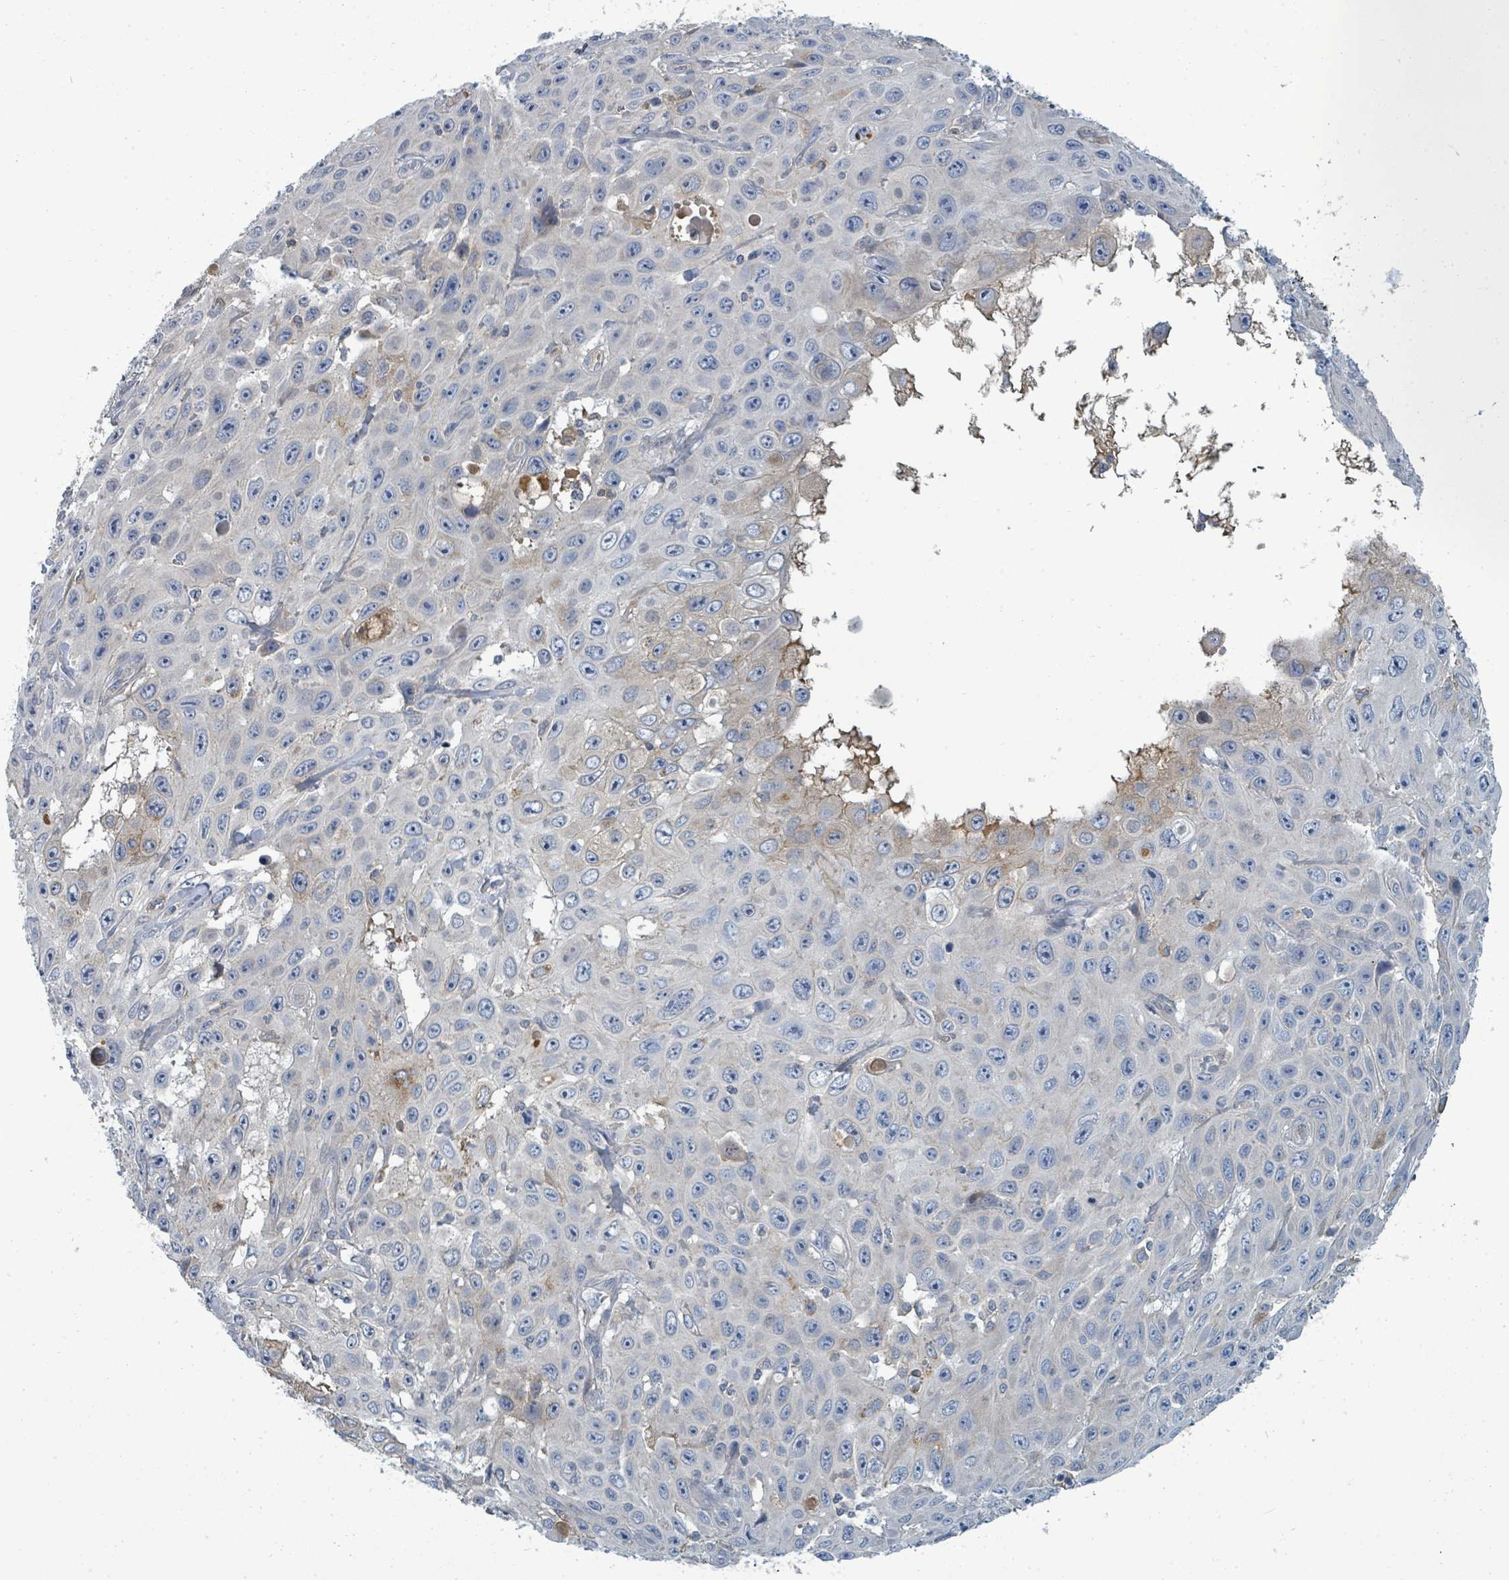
{"staining": {"intensity": "negative", "quantity": "none", "location": "none"}, "tissue": "skin cancer", "cell_type": "Tumor cells", "image_type": "cancer", "snomed": [{"axis": "morphology", "description": "Squamous cell carcinoma, NOS"}, {"axis": "topography", "description": "Skin"}], "caption": "IHC image of neoplastic tissue: human skin cancer stained with DAB (3,3'-diaminobenzidine) exhibits no significant protein positivity in tumor cells.", "gene": "SLC25A23", "patient": {"sex": "male", "age": 82}}